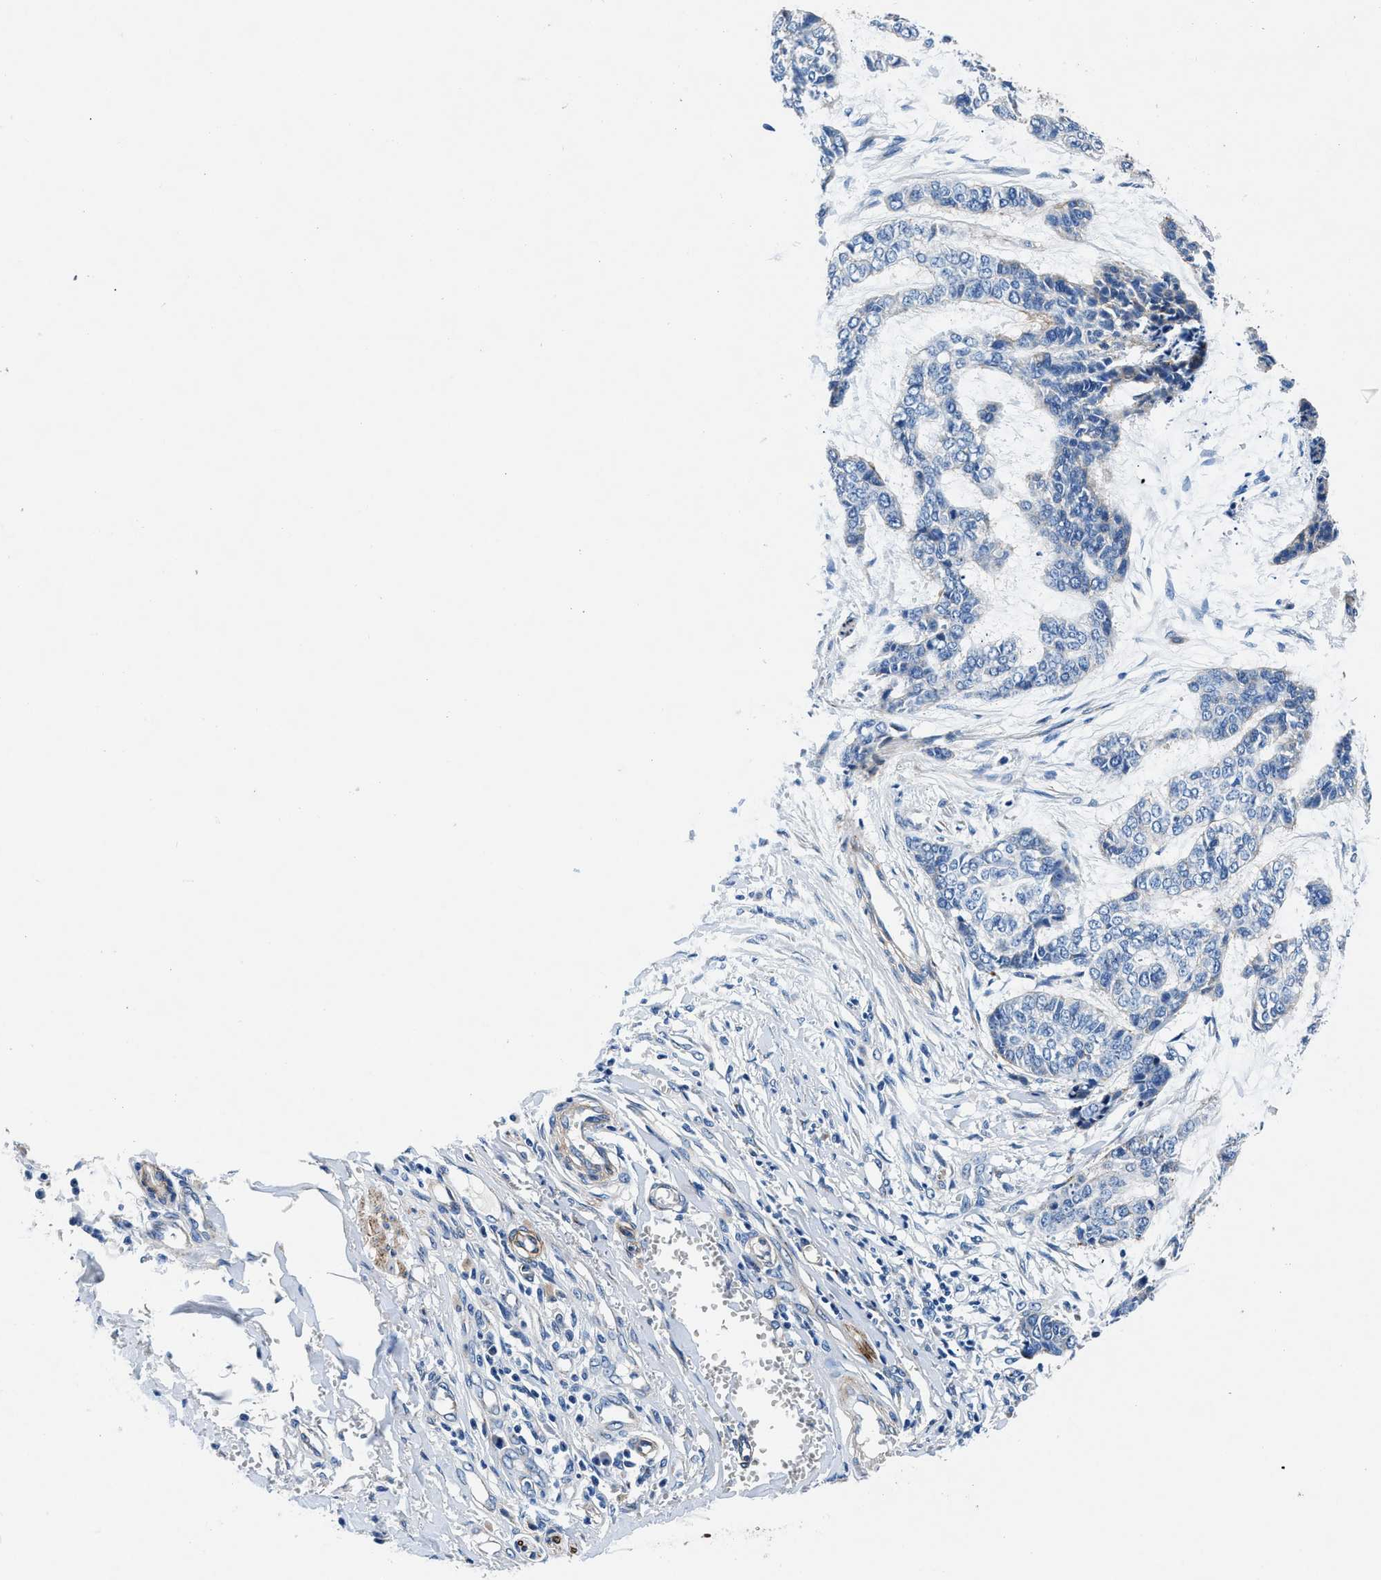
{"staining": {"intensity": "negative", "quantity": "none", "location": "none"}, "tissue": "skin cancer", "cell_type": "Tumor cells", "image_type": "cancer", "snomed": [{"axis": "morphology", "description": "Basal cell carcinoma"}, {"axis": "topography", "description": "Skin"}], "caption": "Immunohistochemistry (IHC) micrograph of human skin basal cell carcinoma stained for a protein (brown), which reveals no expression in tumor cells.", "gene": "DAG1", "patient": {"sex": "female", "age": 64}}